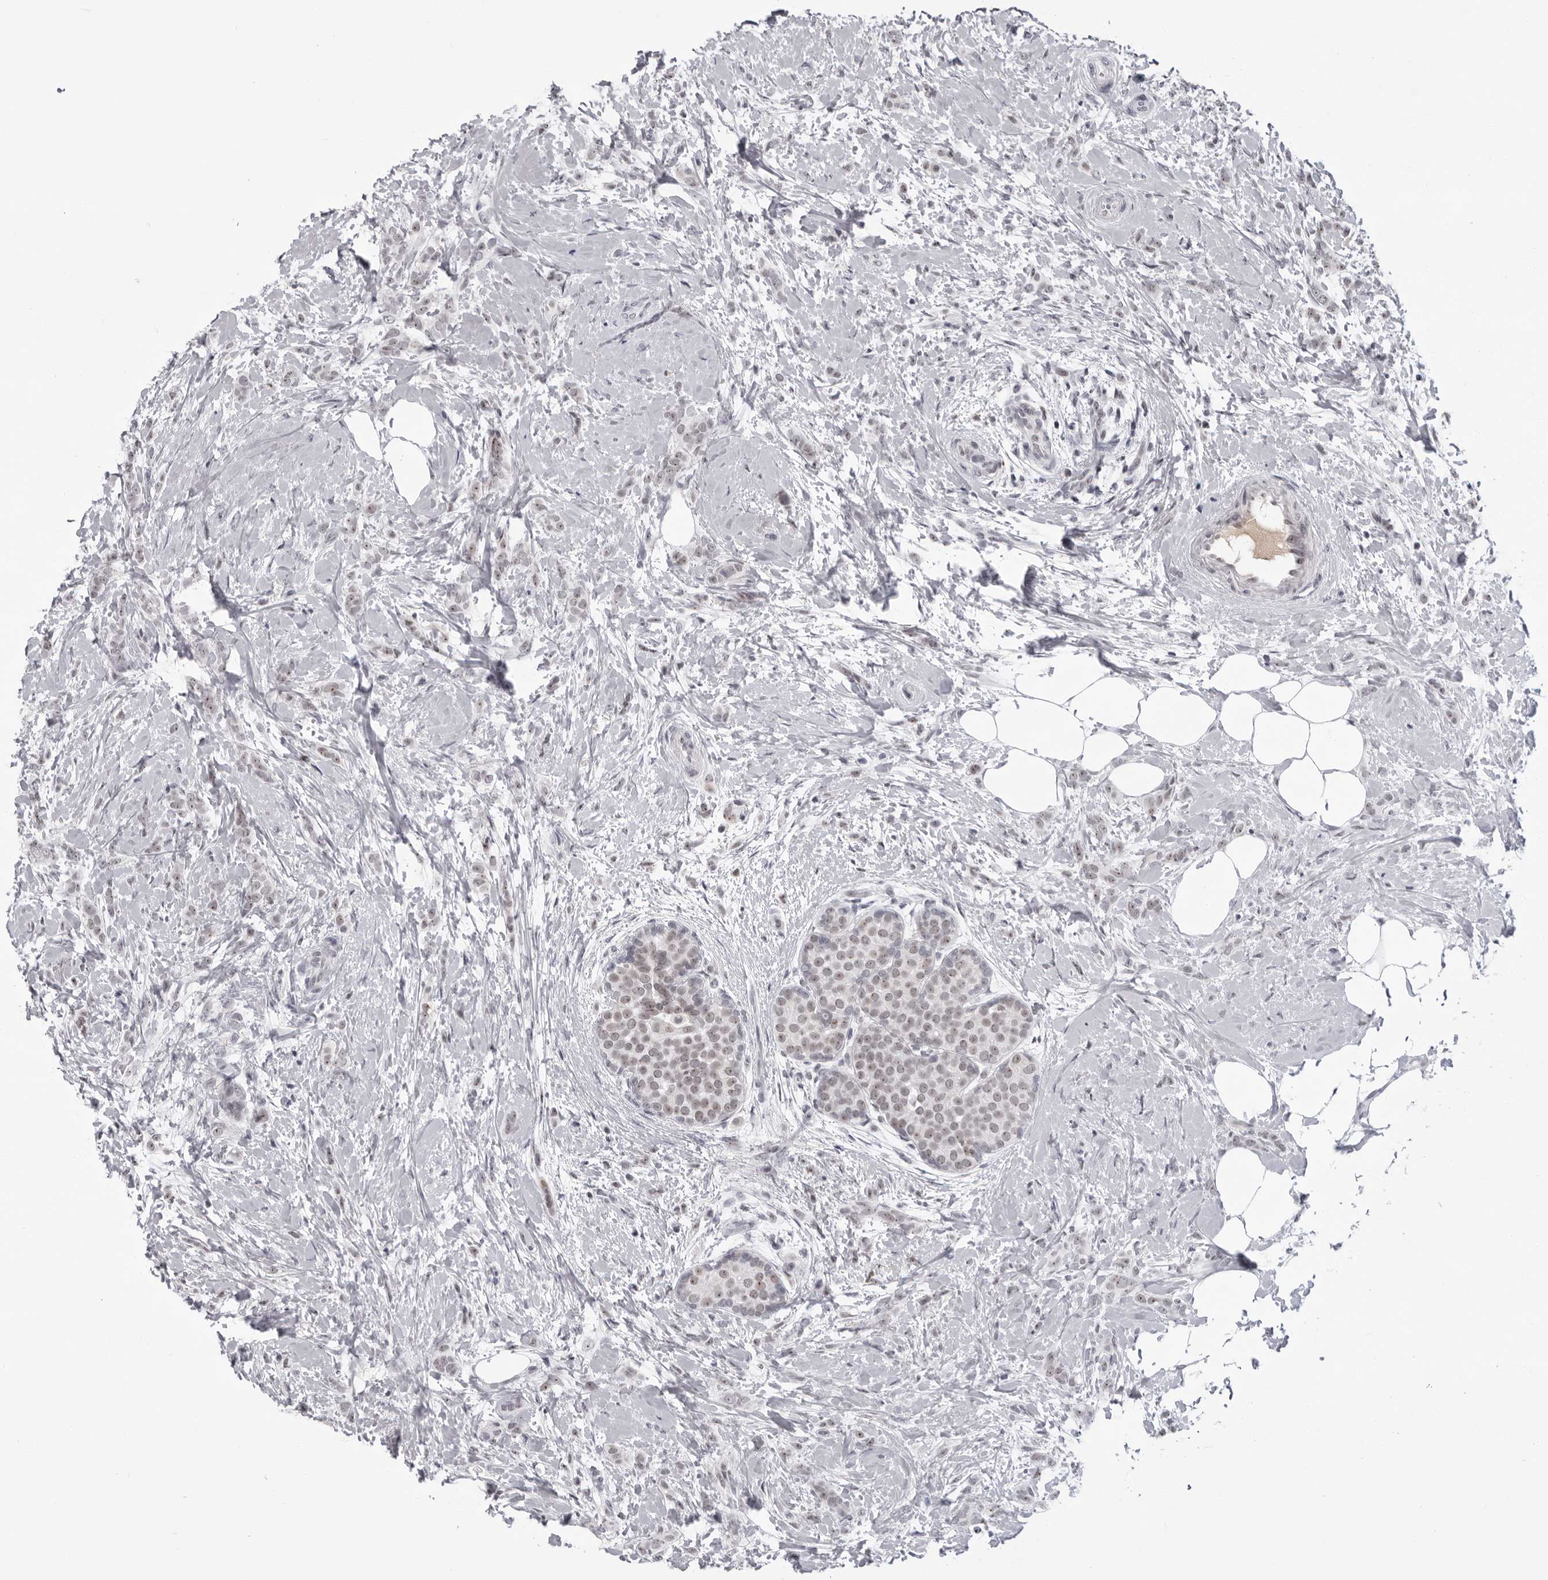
{"staining": {"intensity": "weak", "quantity": ">75%", "location": "nuclear"}, "tissue": "breast cancer", "cell_type": "Tumor cells", "image_type": "cancer", "snomed": [{"axis": "morphology", "description": "Lobular carcinoma, in situ"}, {"axis": "morphology", "description": "Lobular carcinoma"}, {"axis": "topography", "description": "Breast"}], "caption": "An IHC image of neoplastic tissue is shown. Protein staining in brown shows weak nuclear positivity in breast lobular carcinoma in situ within tumor cells.", "gene": "EXOSC10", "patient": {"sex": "female", "age": 41}}